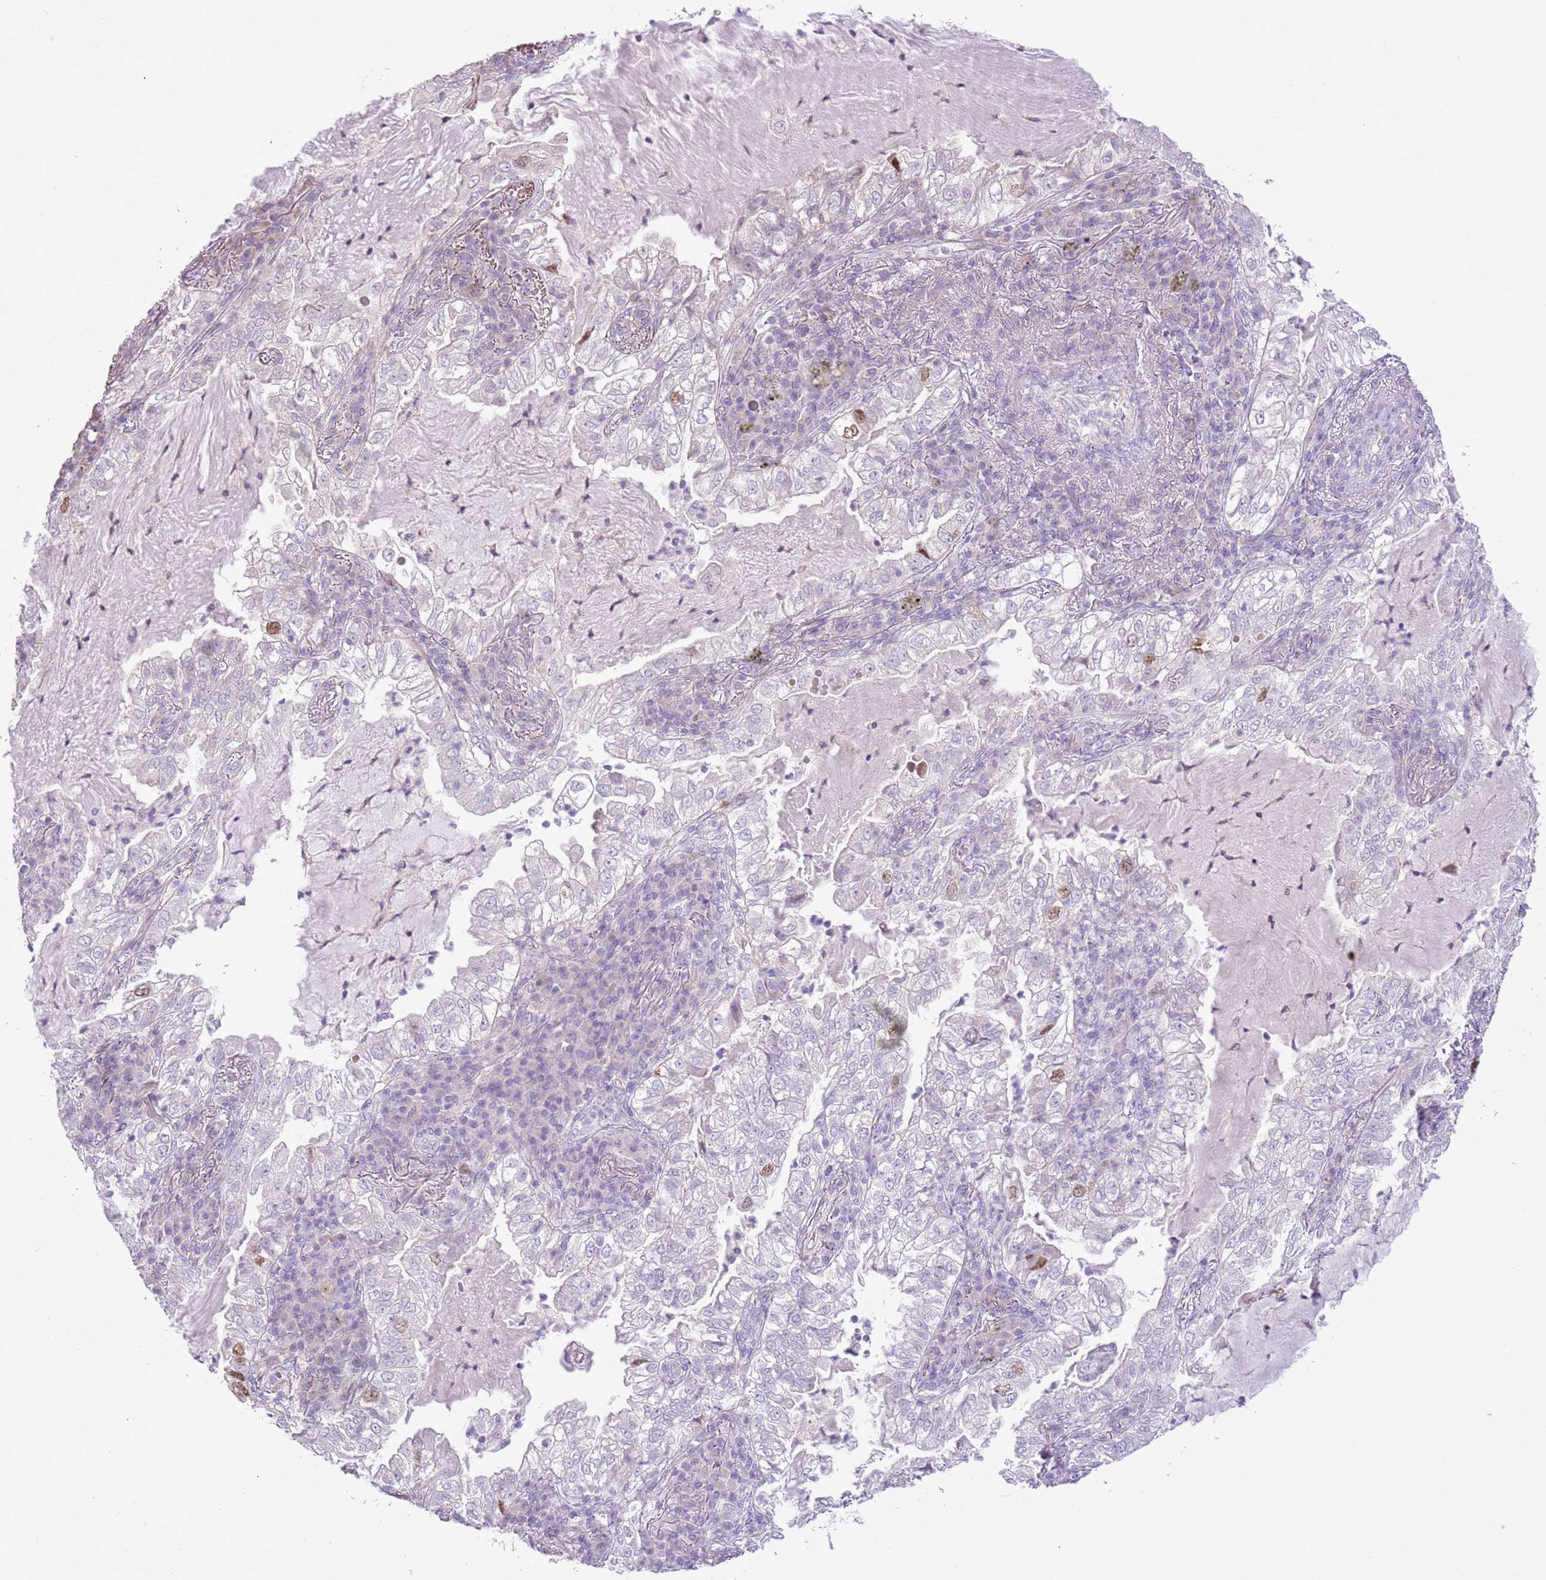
{"staining": {"intensity": "moderate", "quantity": "<25%", "location": "nuclear"}, "tissue": "lung cancer", "cell_type": "Tumor cells", "image_type": "cancer", "snomed": [{"axis": "morphology", "description": "Adenocarcinoma, NOS"}, {"axis": "topography", "description": "Lung"}], "caption": "A histopathology image of human lung adenocarcinoma stained for a protein shows moderate nuclear brown staining in tumor cells.", "gene": "GMNN", "patient": {"sex": "female", "age": 73}}